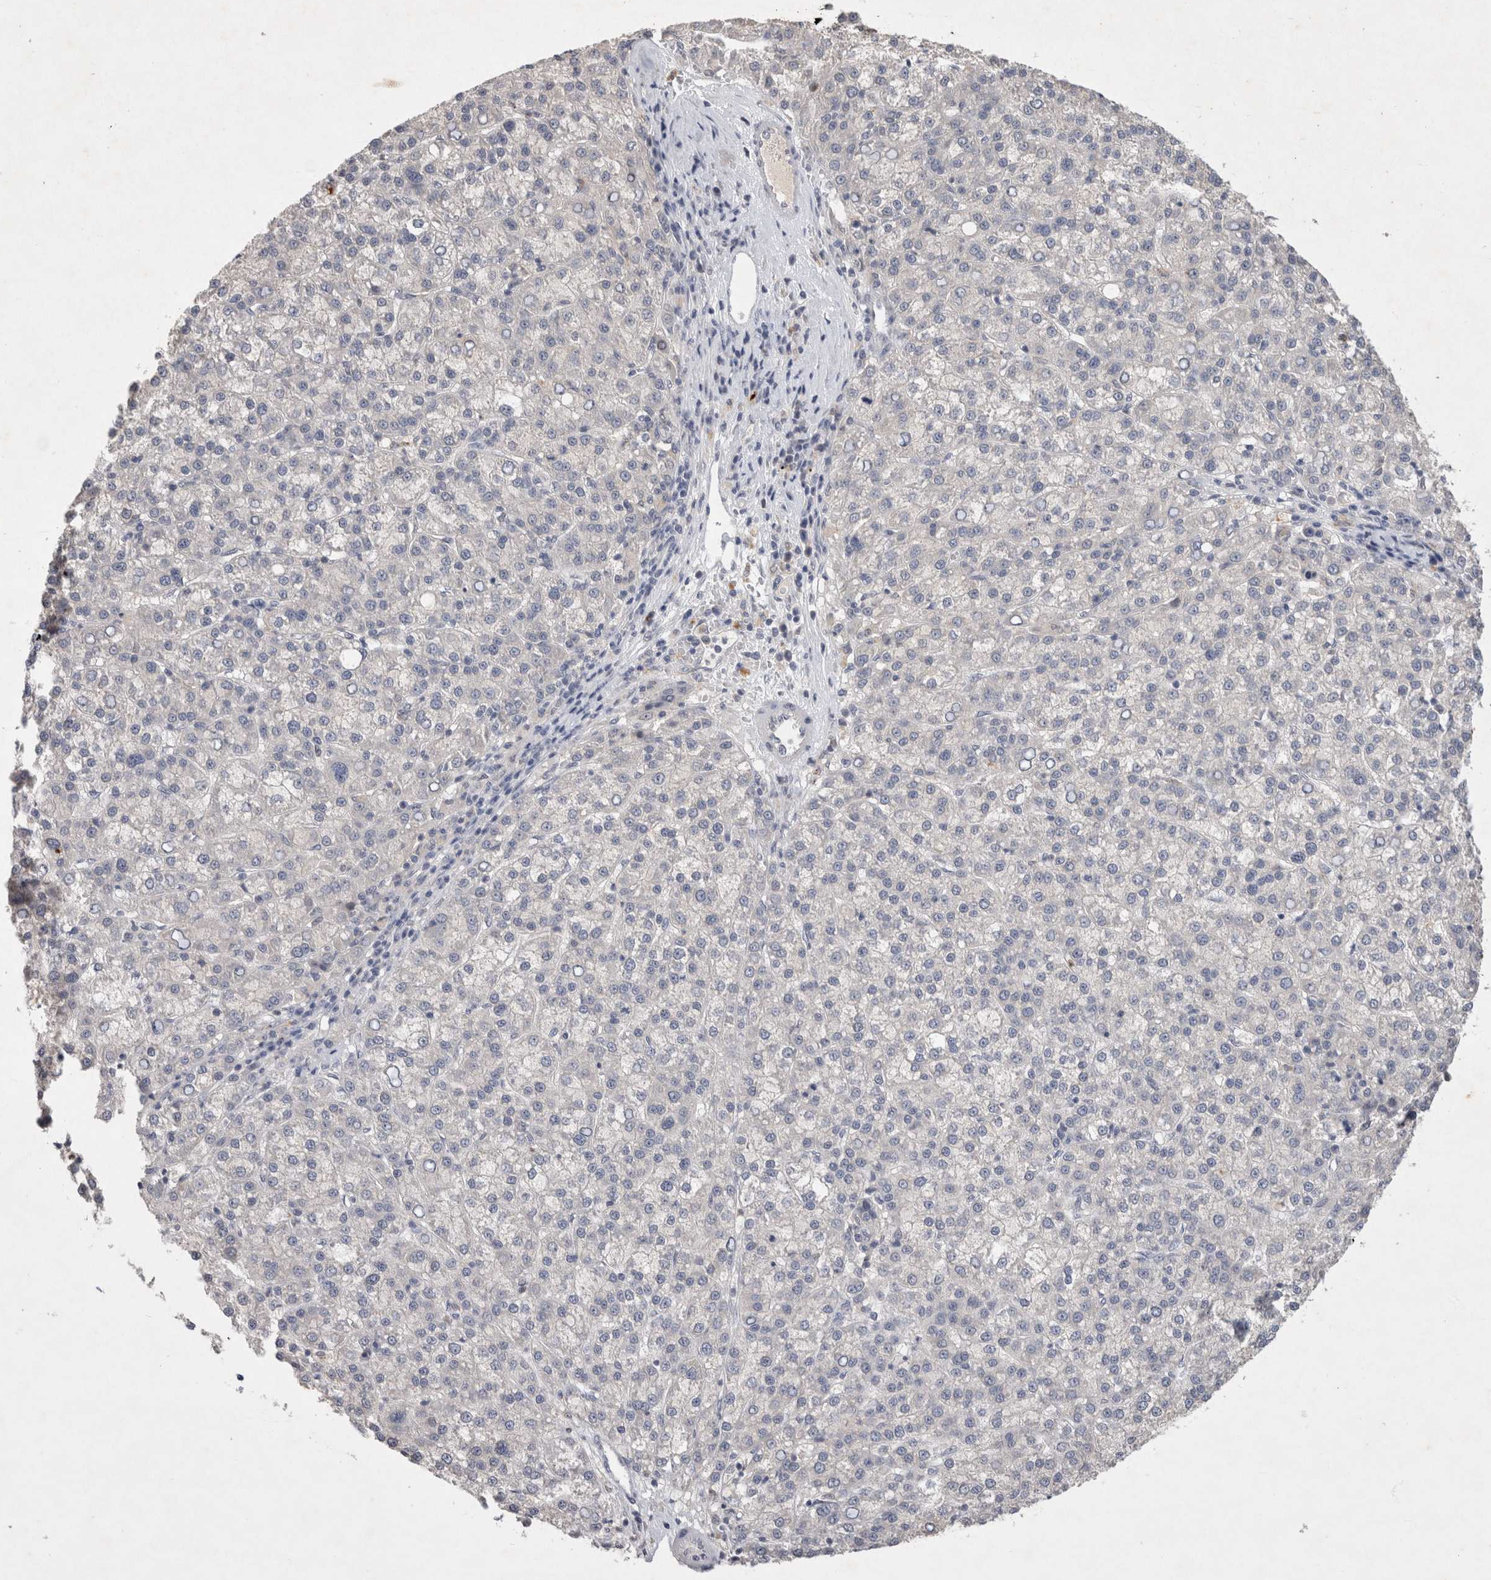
{"staining": {"intensity": "negative", "quantity": "none", "location": "none"}, "tissue": "liver cancer", "cell_type": "Tumor cells", "image_type": "cancer", "snomed": [{"axis": "morphology", "description": "Carcinoma, Hepatocellular, NOS"}, {"axis": "topography", "description": "Liver"}], "caption": "Human liver hepatocellular carcinoma stained for a protein using immunohistochemistry shows no expression in tumor cells.", "gene": "XRCC5", "patient": {"sex": "female", "age": 58}}